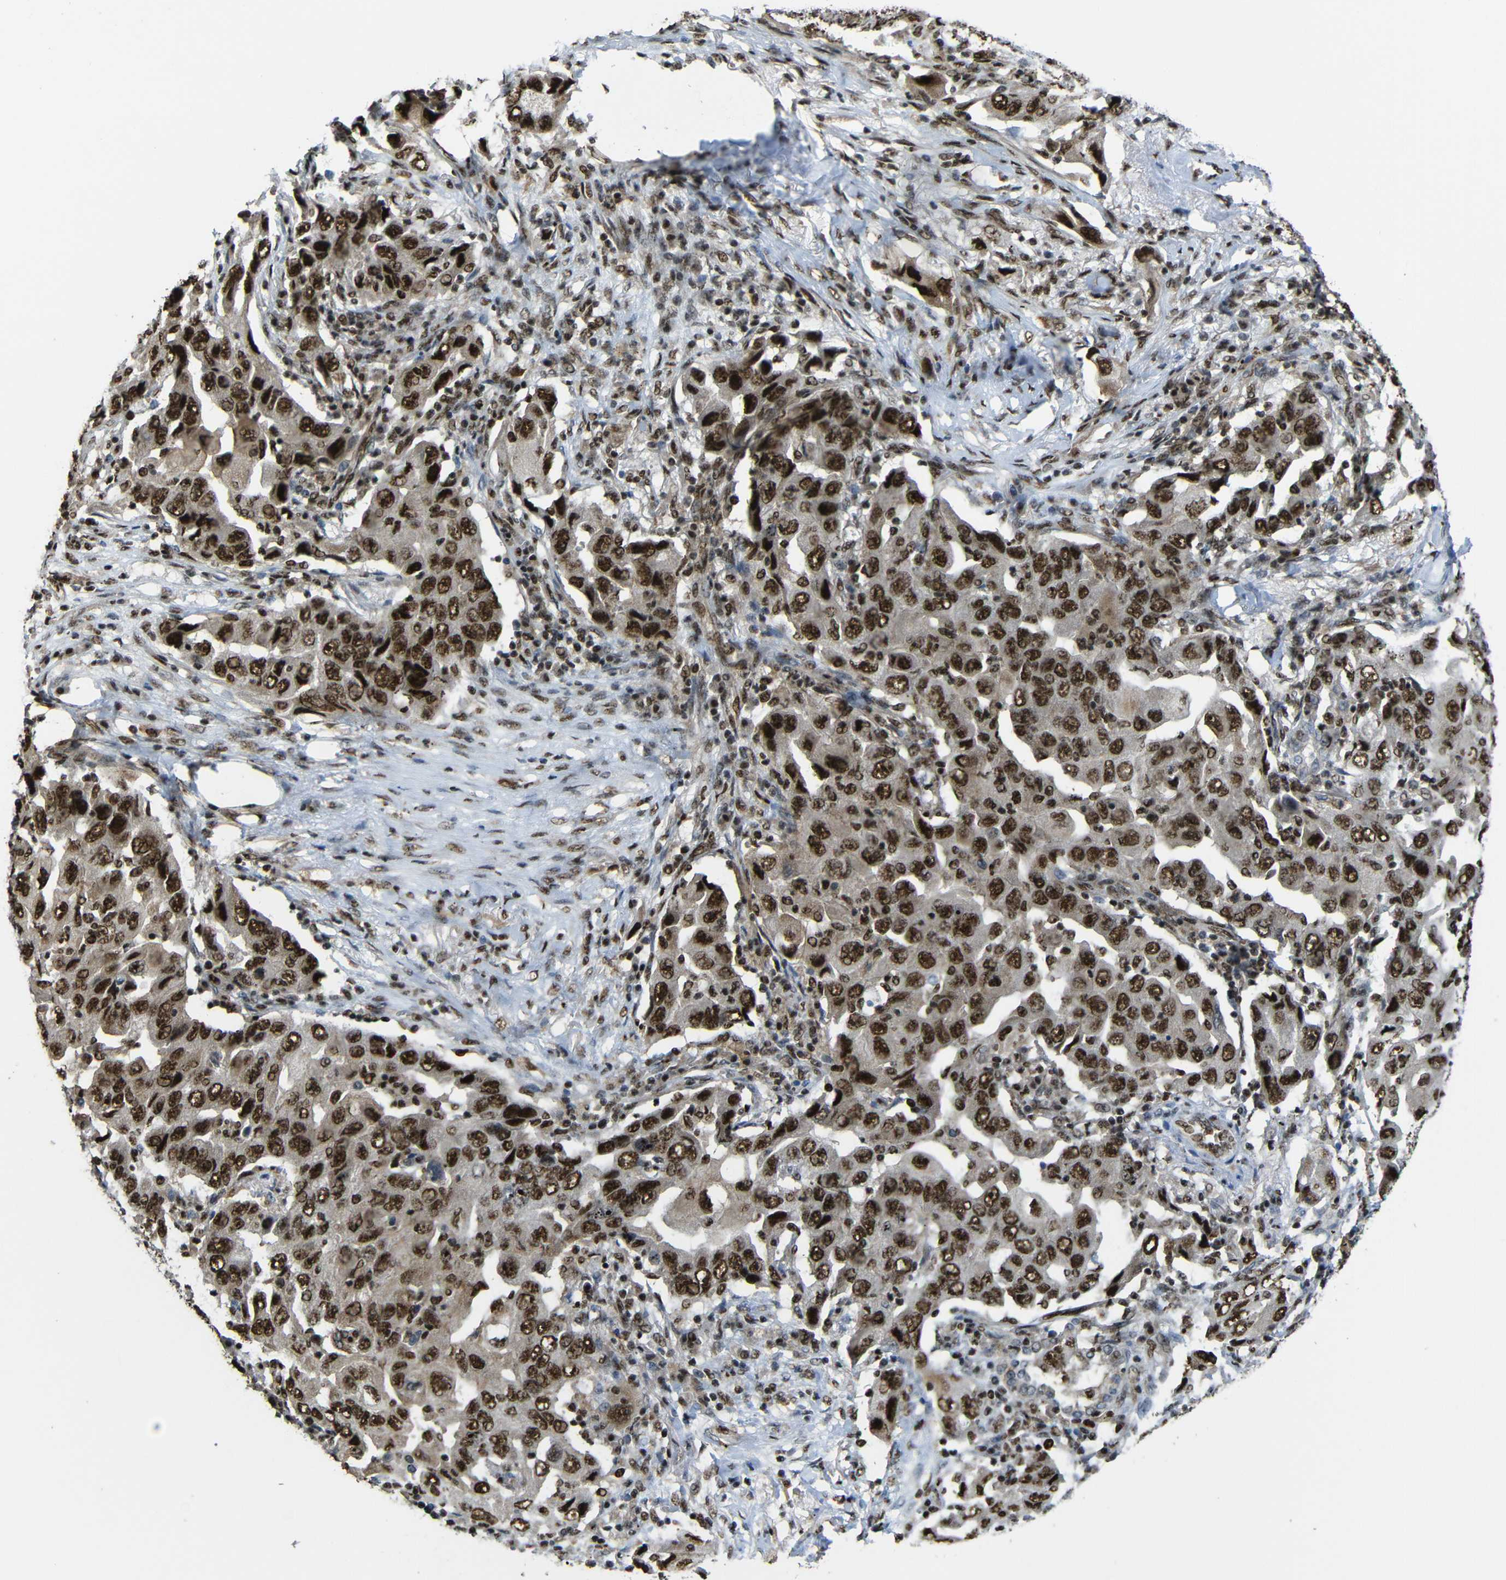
{"staining": {"intensity": "strong", "quantity": ">75%", "location": "cytoplasmic/membranous,nuclear"}, "tissue": "lung cancer", "cell_type": "Tumor cells", "image_type": "cancer", "snomed": [{"axis": "morphology", "description": "Adenocarcinoma, NOS"}, {"axis": "topography", "description": "Lung"}], "caption": "Approximately >75% of tumor cells in lung cancer (adenocarcinoma) show strong cytoplasmic/membranous and nuclear protein positivity as visualized by brown immunohistochemical staining.", "gene": "TCF7L2", "patient": {"sex": "female", "age": 65}}